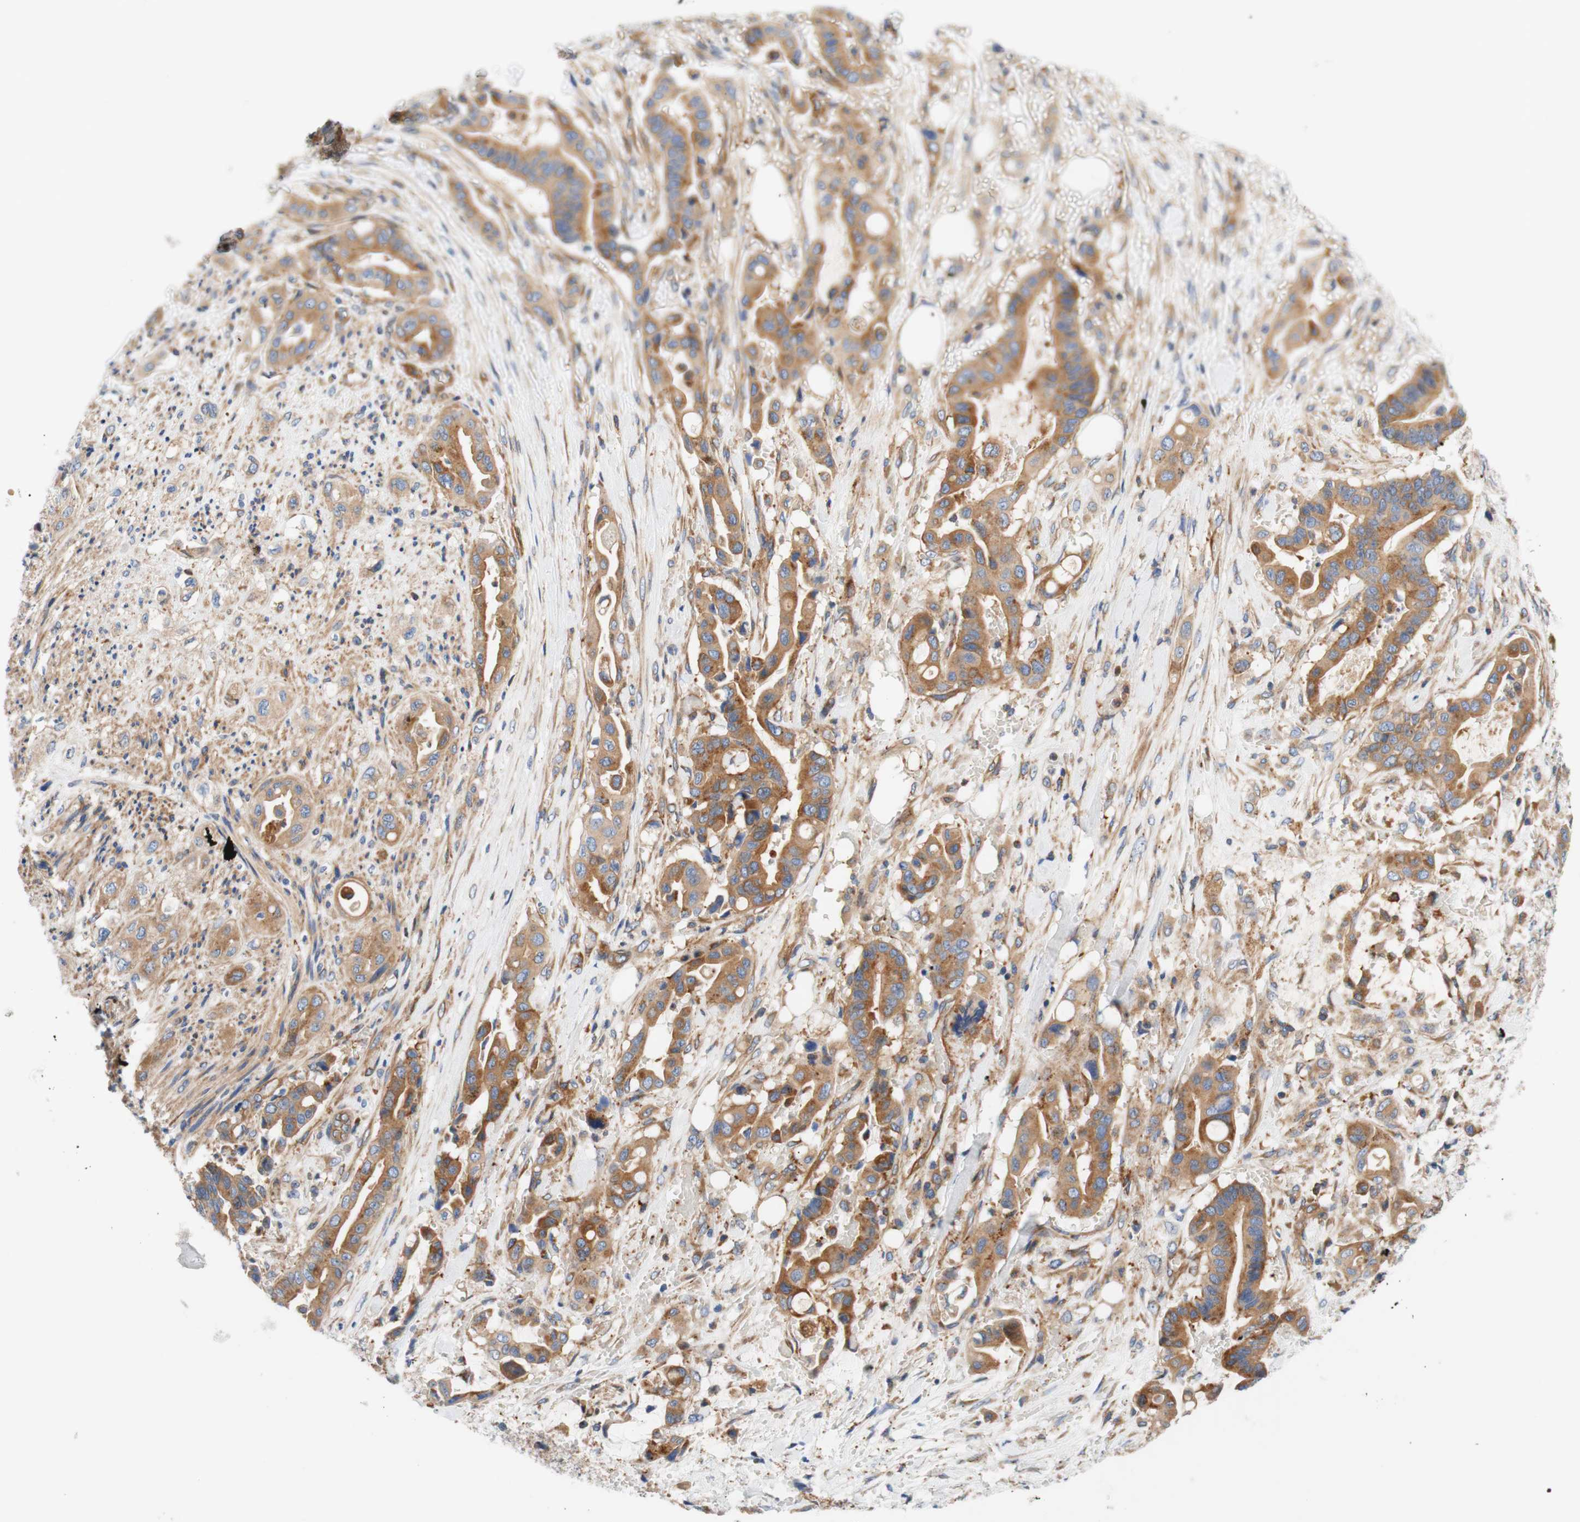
{"staining": {"intensity": "moderate", "quantity": "25%-75%", "location": "cytoplasmic/membranous"}, "tissue": "liver cancer", "cell_type": "Tumor cells", "image_type": "cancer", "snomed": [{"axis": "morphology", "description": "Cholangiocarcinoma"}, {"axis": "topography", "description": "Liver"}], "caption": "An image showing moderate cytoplasmic/membranous staining in approximately 25%-75% of tumor cells in cholangiocarcinoma (liver), as visualized by brown immunohistochemical staining.", "gene": "STOM", "patient": {"sex": "female", "age": 61}}